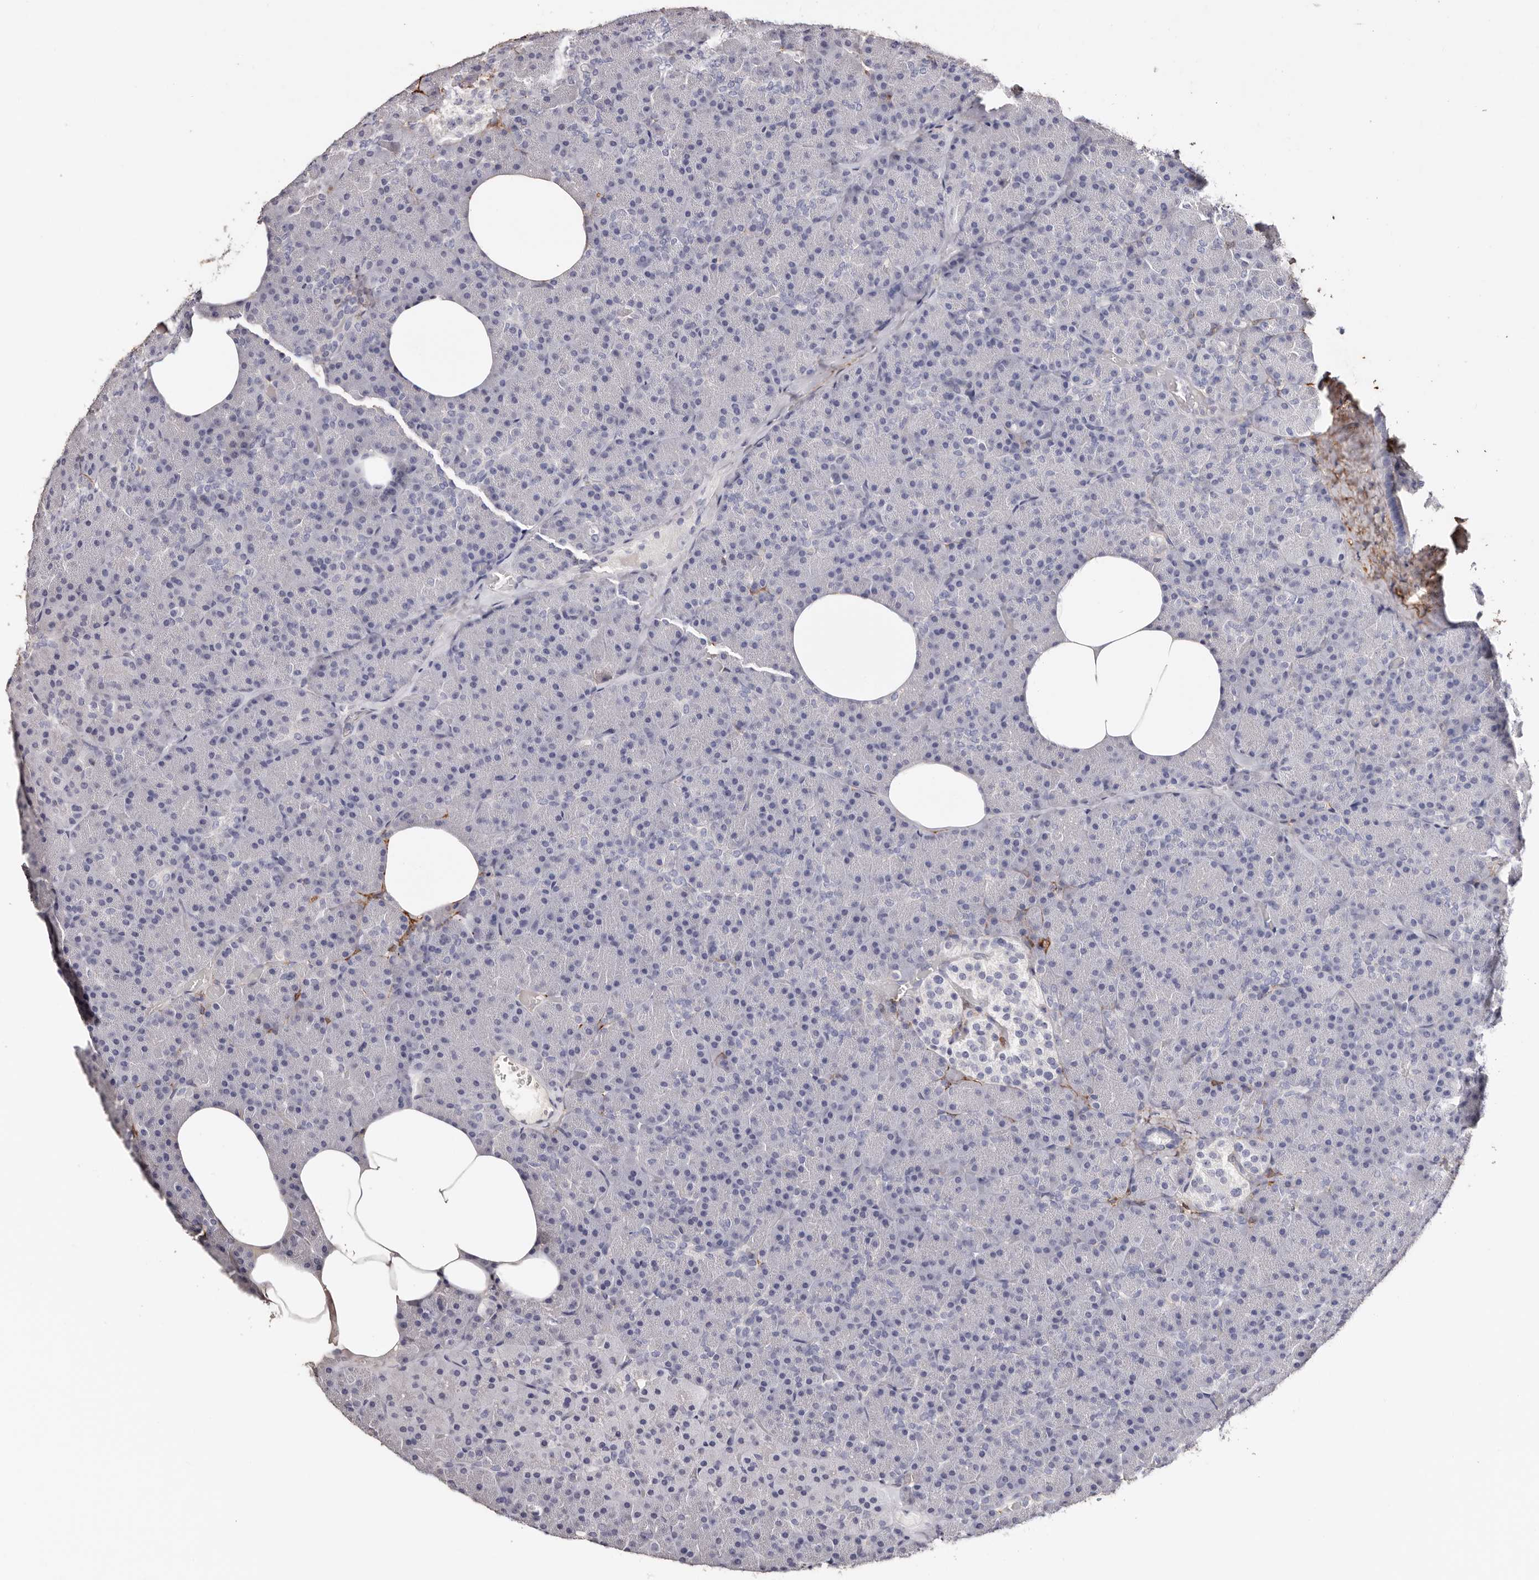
{"staining": {"intensity": "negative", "quantity": "none", "location": "none"}, "tissue": "pancreas", "cell_type": "Exocrine glandular cells", "image_type": "normal", "snomed": [{"axis": "morphology", "description": "Normal tissue, NOS"}, {"axis": "morphology", "description": "Carcinoid, malignant, NOS"}, {"axis": "topography", "description": "Pancreas"}], "caption": "A high-resolution histopathology image shows IHC staining of normal pancreas, which reveals no significant expression in exocrine glandular cells. (DAB IHC visualized using brightfield microscopy, high magnification).", "gene": "TGM2", "patient": {"sex": "female", "age": 35}}